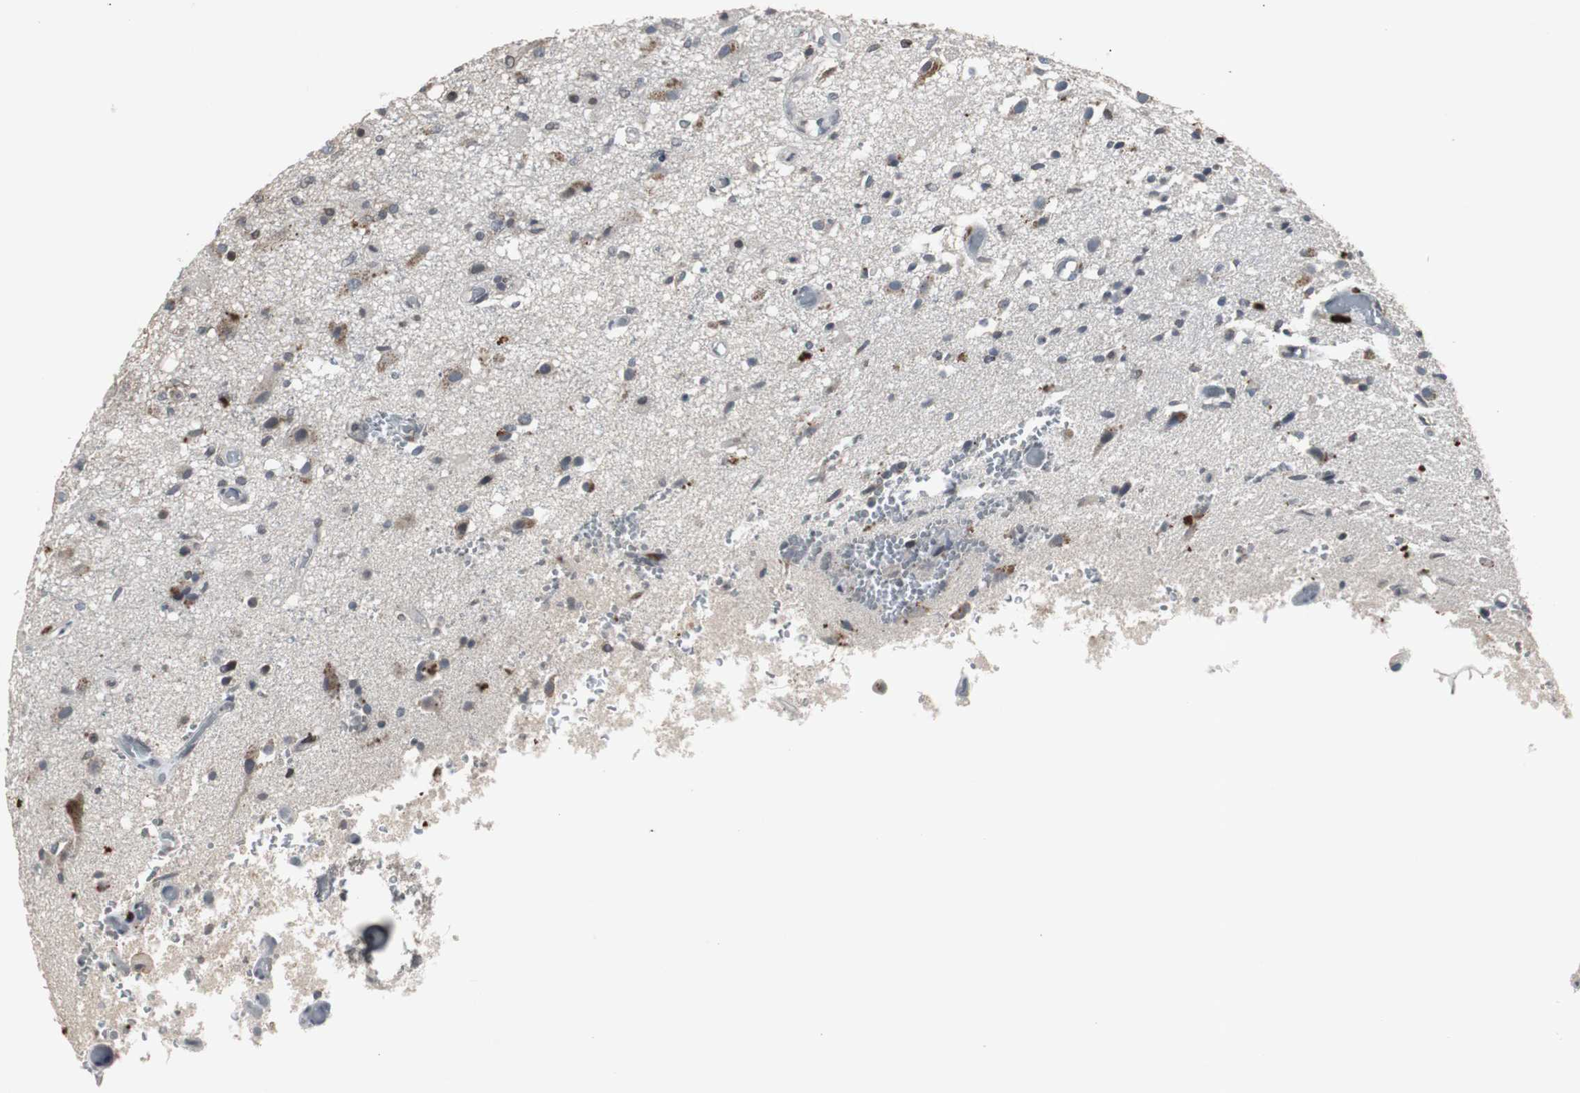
{"staining": {"intensity": "moderate", "quantity": "<25%", "location": "cytoplasmic/membranous"}, "tissue": "glioma", "cell_type": "Tumor cells", "image_type": "cancer", "snomed": [{"axis": "morphology", "description": "Normal tissue, NOS"}, {"axis": "morphology", "description": "Glioma, malignant, High grade"}, {"axis": "topography", "description": "Cerebral cortex"}], "caption": "High-grade glioma (malignant) tissue exhibits moderate cytoplasmic/membranous positivity in about <25% of tumor cells, visualized by immunohistochemistry. Using DAB (3,3'-diaminobenzidine) (brown) and hematoxylin (blue) stains, captured at high magnification using brightfield microscopy.", "gene": "ZNF396", "patient": {"sex": "male", "age": 77}}